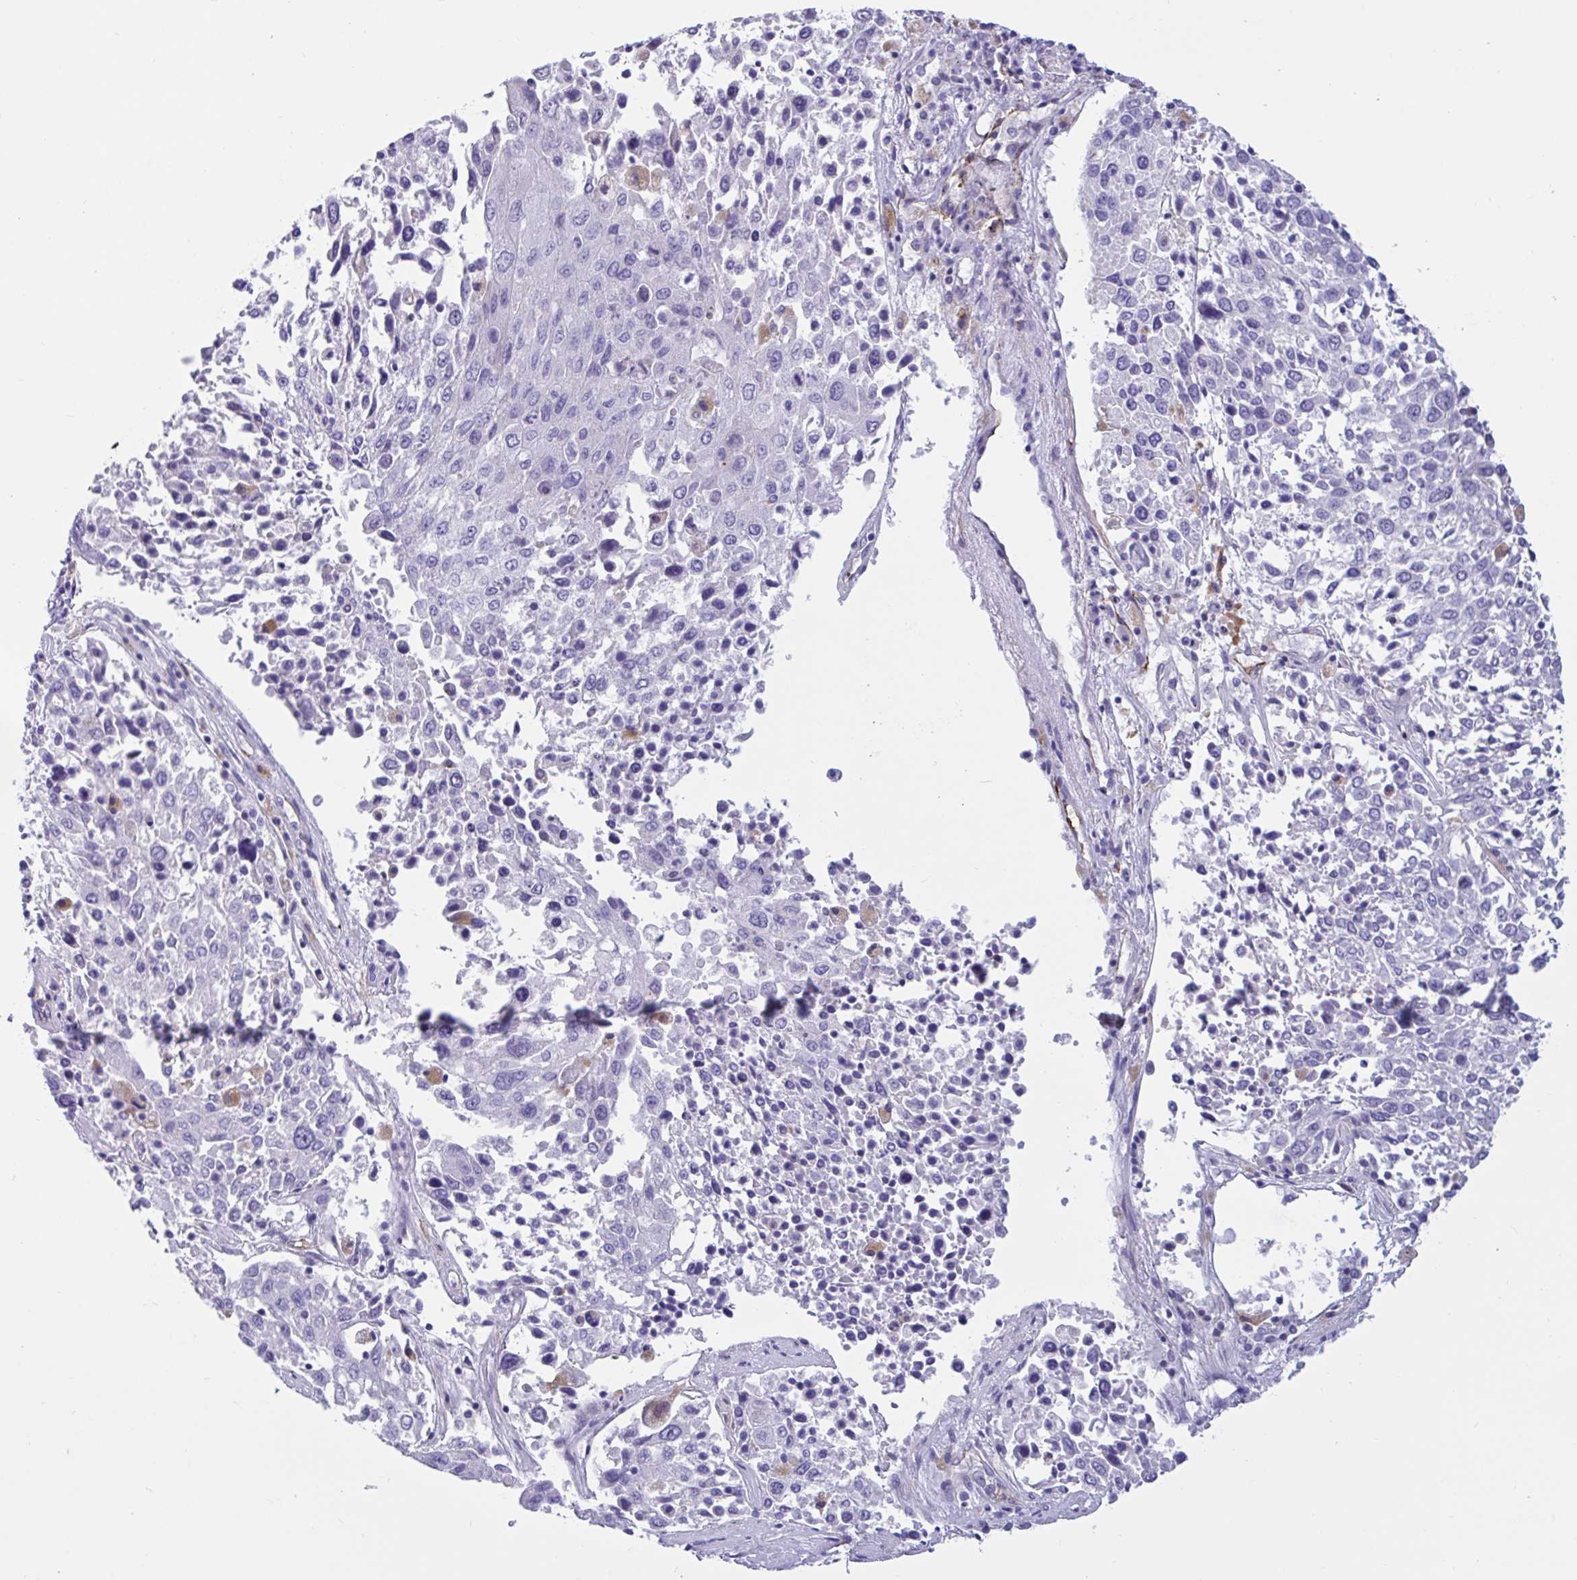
{"staining": {"intensity": "negative", "quantity": "none", "location": "none"}, "tissue": "lung cancer", "cell_type": "Tumor cells", "image_type": "cancer", "snomed": [{"axis": "morphology", "description": "Squamous cell carcinoma, NOS"}, {"axis": "topography", "description": "Lung"}], "caption": "This micrograph is of lung squamous cell carcinoma stained with immunohistochemistry (IHC) to label a protein in brown with the nuclei are counter-stained blue. There is no expression in tumor cells.", "gene": "RPL22L1", "patient": {"sex": "male", "age": 65}}